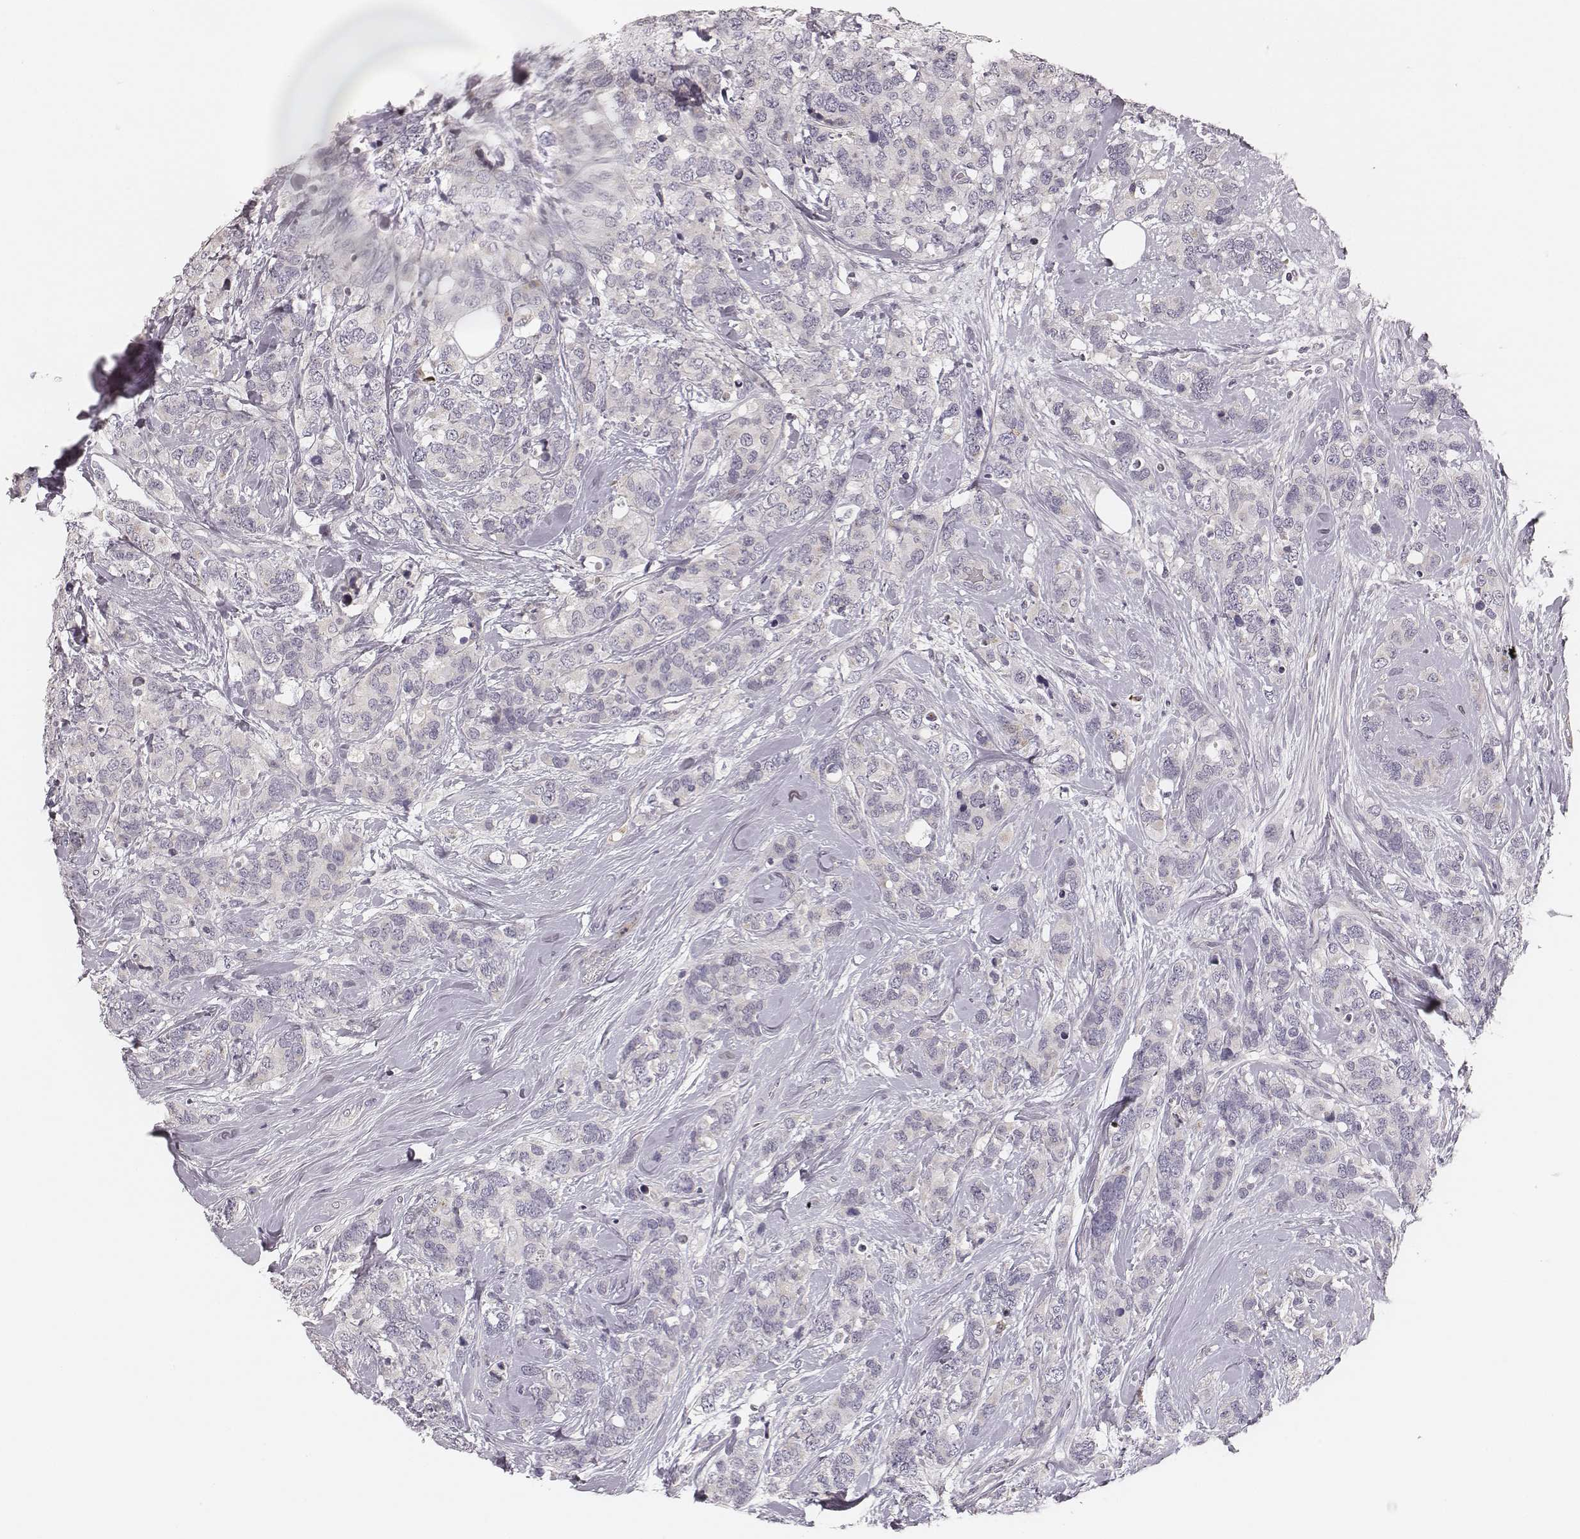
{"staining": {"intensity": "negative", "quantity": "none", "location": "none"}, "tissue": "breast cancer", "cell_type": "Tumor cells", "image_type": "cancer", "snomed": [{"axis": "morphology", "description": "Lobular carcinoma"}, {"axis": "topography", "description": "Breast"}], "caption": "Human breast cancer (lobular carcinoma) stained for a protein using immunohistochemistry (IHC) shows no positivity in tumor cells.", "gene": "SDCBP2", "patient": {"sex": "female", "age": 59}}